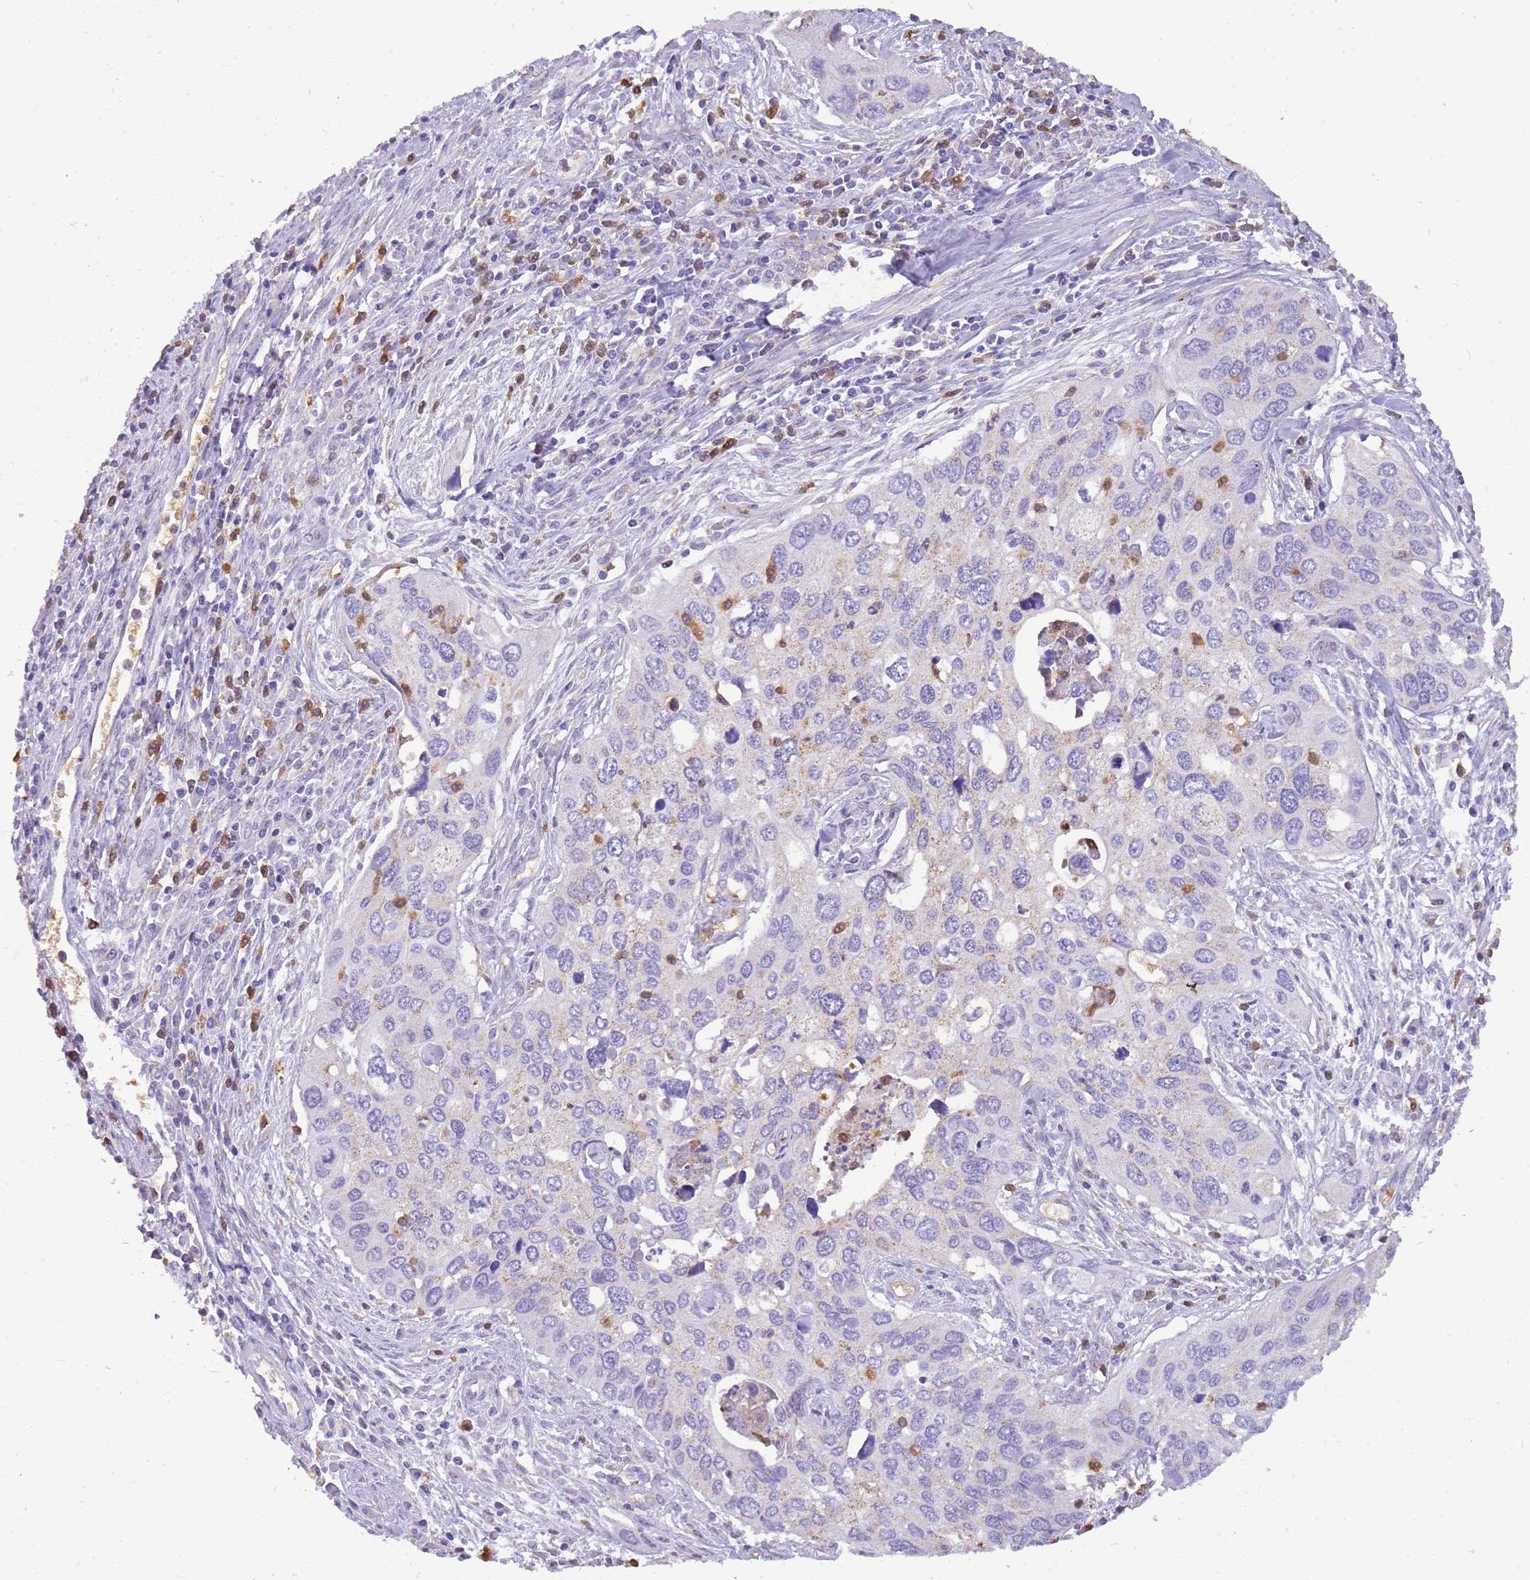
{"staining": {"intensity": "negative", "quantity": "none", "location": "none"}, "tissue": "cervical cancer", "cell_type": "Tumor cells", "image_type": "cancer", "snomed": [{"axis": "morphology", "description": "Squamous cell carcinoma, NOS"}, {"axis": "topography", "description": "Cervix"}], "caption": "This is an IHC micrograph of human squamous cell carcinoma (cervical). There is no positivity in tumor cells.", "gene": "PCNX1", "patient": {"sex": "female", "age": 55}}